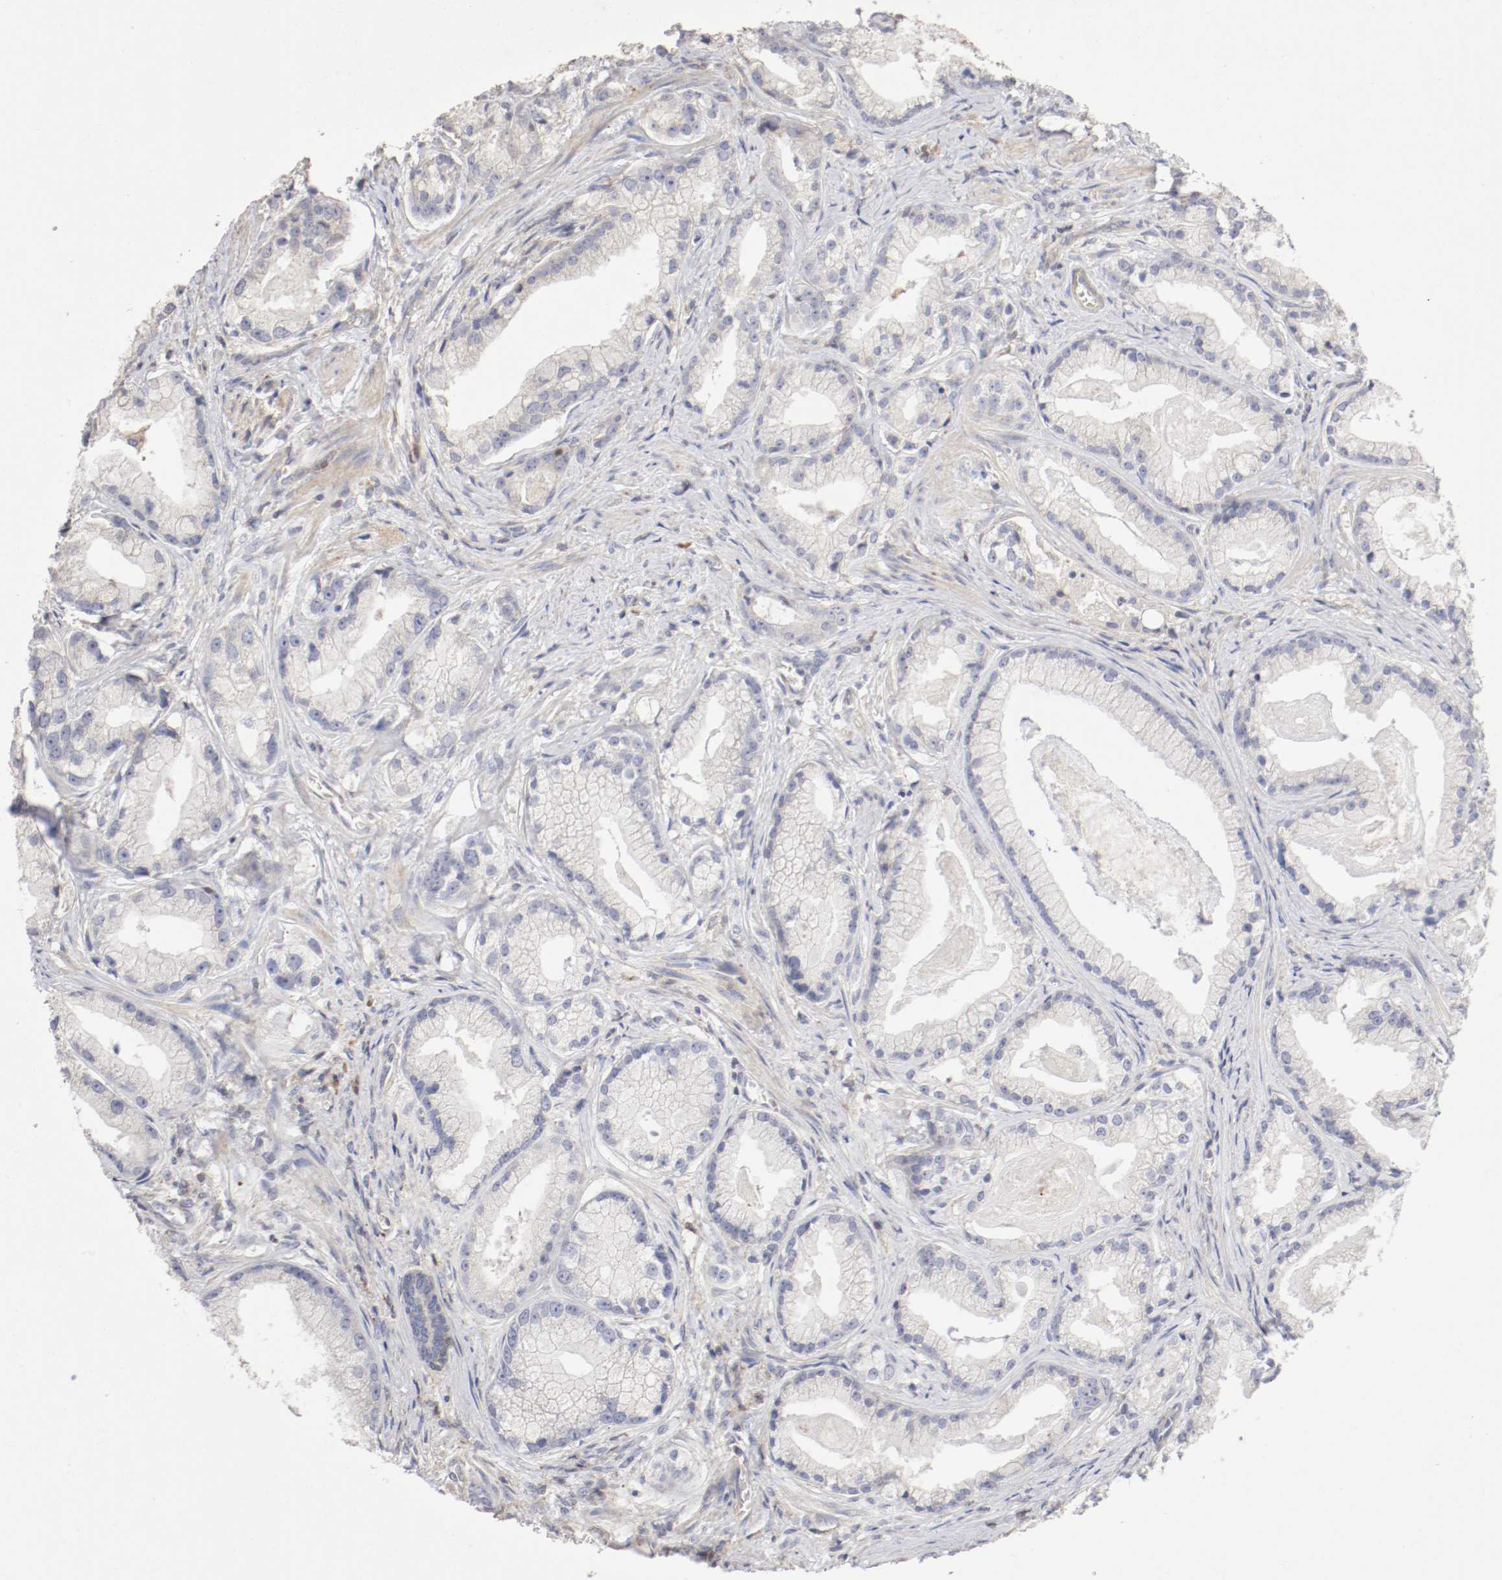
{"staining": {"intensity": "negative", "quantity": "none", "location": "none"}, "tissue": "prostate cancer", "cell_type": "Tumor cells", "image_type": "cancer", "snomed": [{"axis": "morphology", "description": "Adenocarcinoma, Low grade"}, {"axis": "topography", "description": "Prostate"}], "caption": "Protein analysis of prostate adenocarcinoma (low-grade) demonstrates no significant staining in tumor cells. Nuclei are stained in blue.", "gene": "CDK6", "patient": {"sex": "male", "age": 59}}